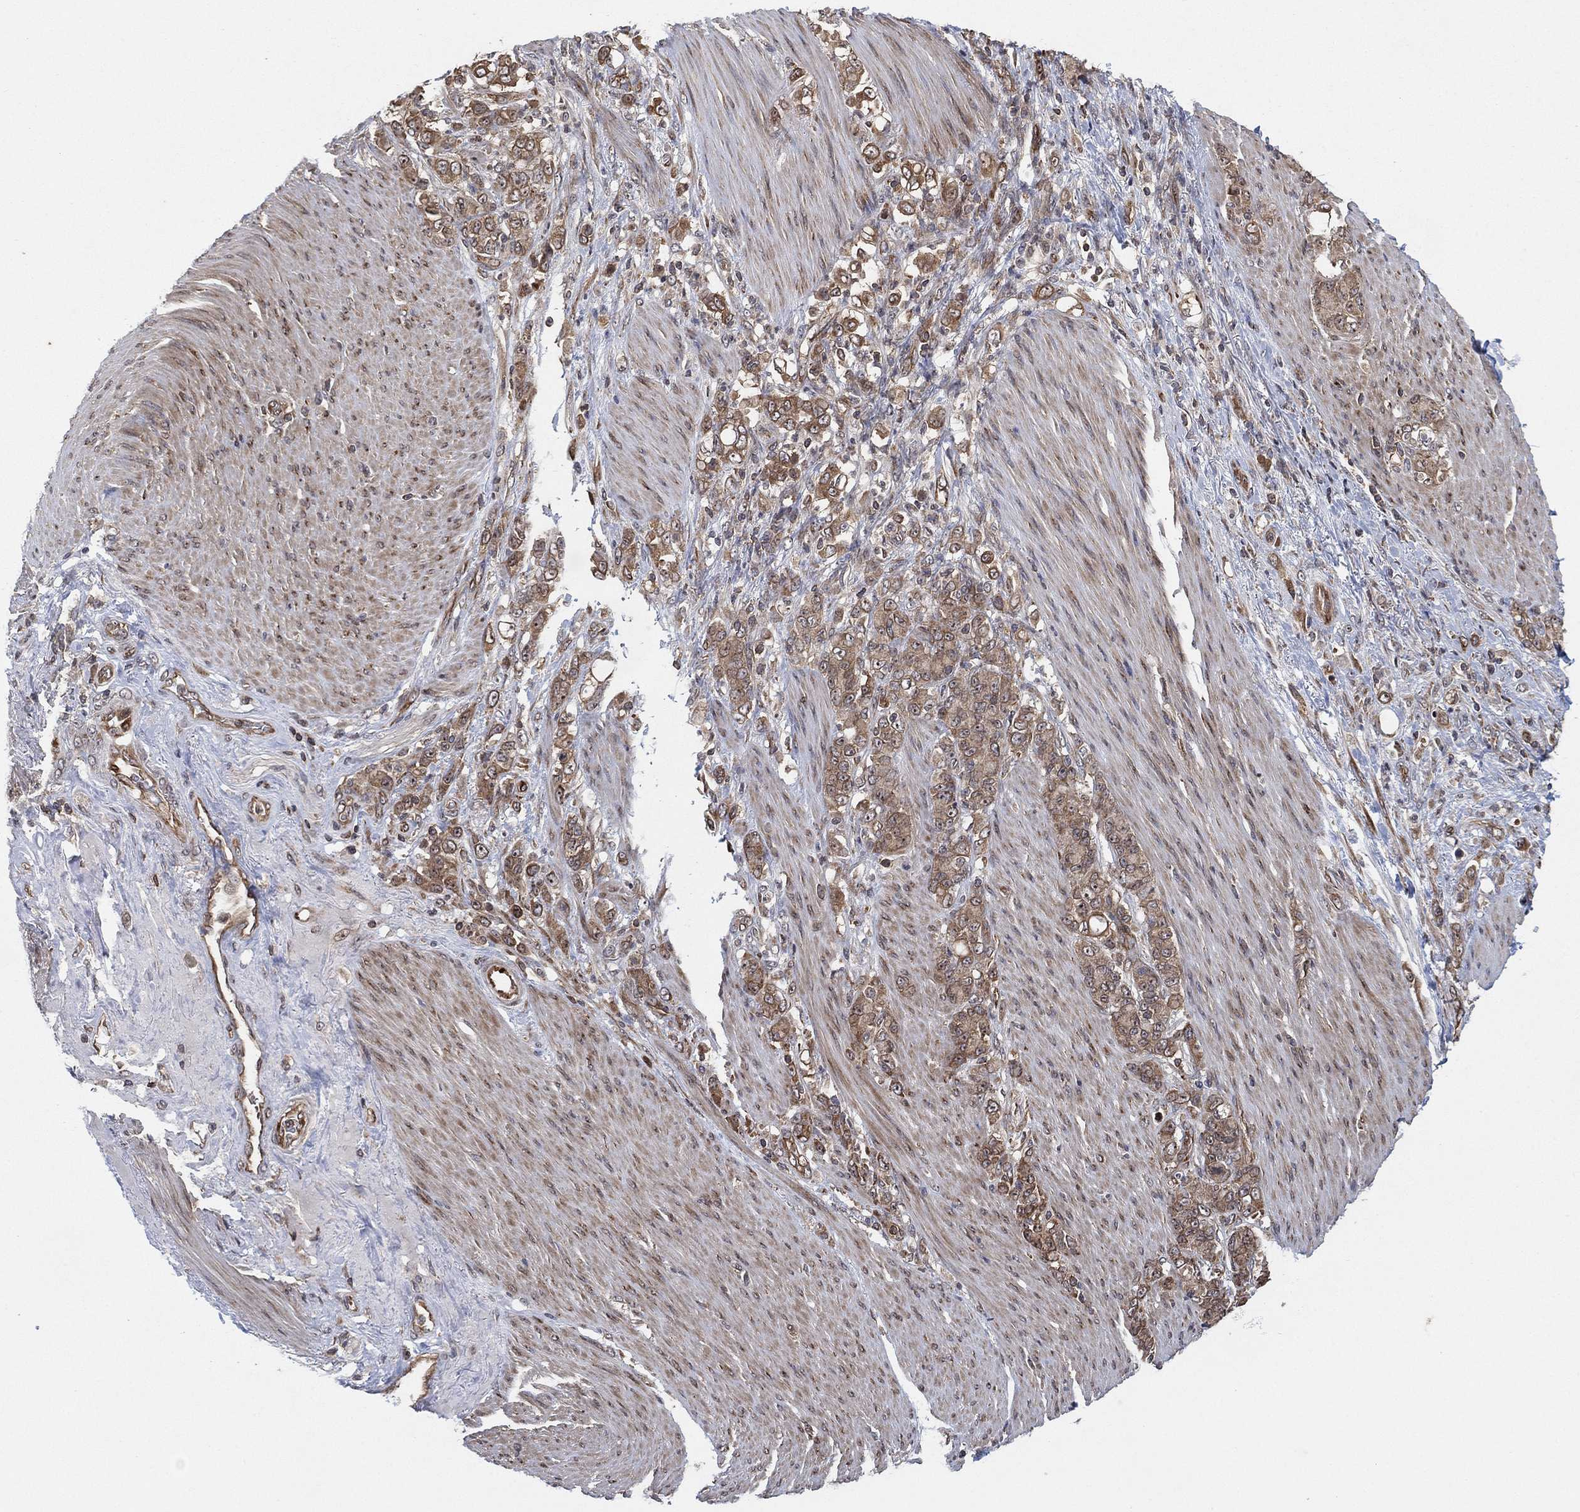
{"staining": {"intensity": "weak", "quantity": ">75%", "location": "cytoplasmic/membranous"}, "tissue": "stomach cancer", "cell_type": "Tumor cells", "image_type": "cancer", "snomed": [{"axis": "morphology", "description": "Adenocarcinoma, NOS"}, {"axis": "topography", "description": "Stomach"}], "caption": "The histopathology image displays immunohistochemical staining of stomach adenocarcinoma. There is weak cytoplasmic/membranous expression is seen in about >75% of tumor cells.", "gene": "TMCO1", "patient": {"sex": "female", "age": 79}}